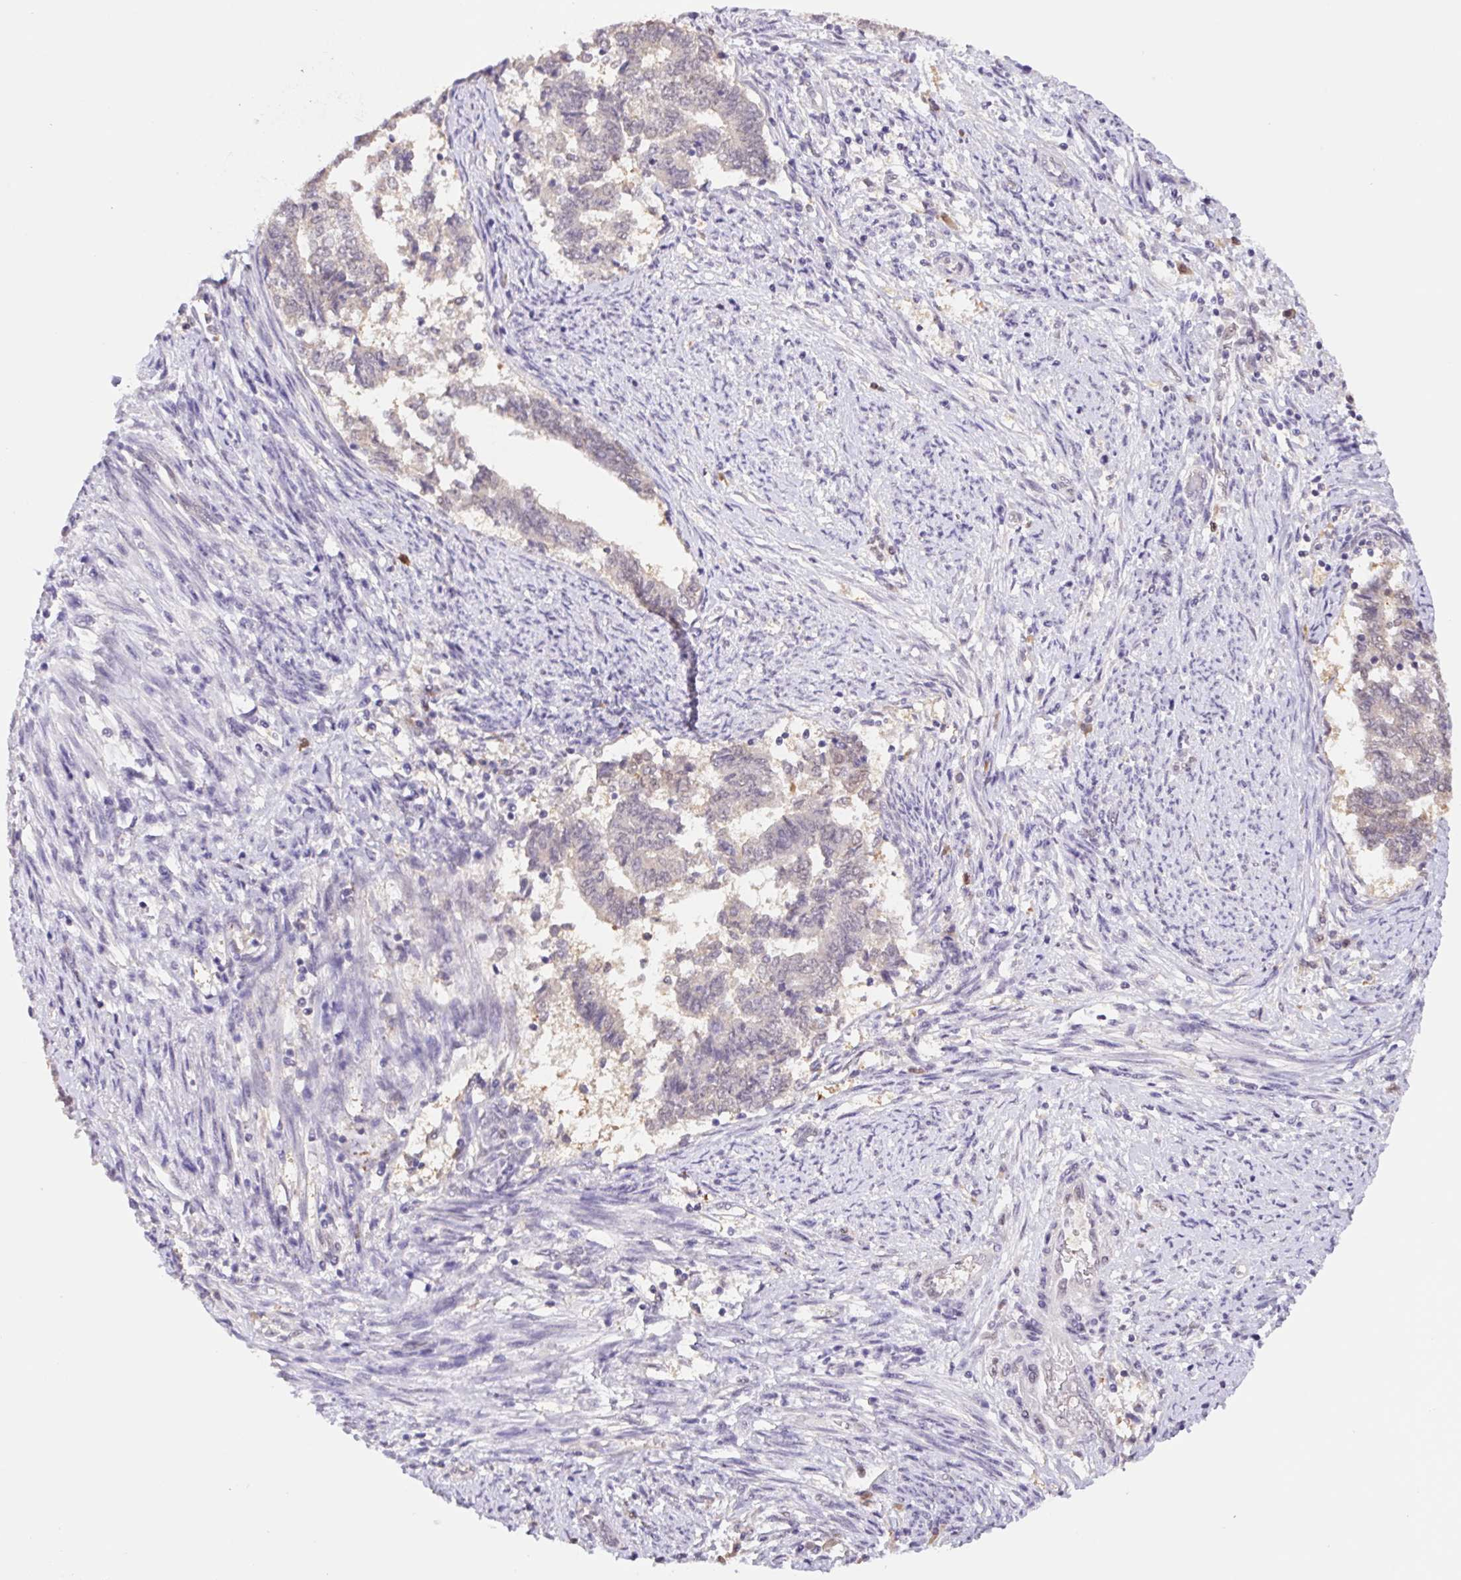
{"staining": {"intensity": "negative", "quantity": "none", "location": "none"}, "tissue": "endometrial cancer", "cell_type": "Tumor cells", "image_type": "cancer", "snomed": [{"axis": "morphology", "description": "Adenocarcinoma, NOS"}, {"axis": "topography", "description": "Endometrium"}], "caption": "The photomicrograph displays no significant positivity in tumor cells of endometrial cancer (adenocarcinoma).", "gene": "L3MBTL4", "patient": {"sex": "female", "age": 65}}